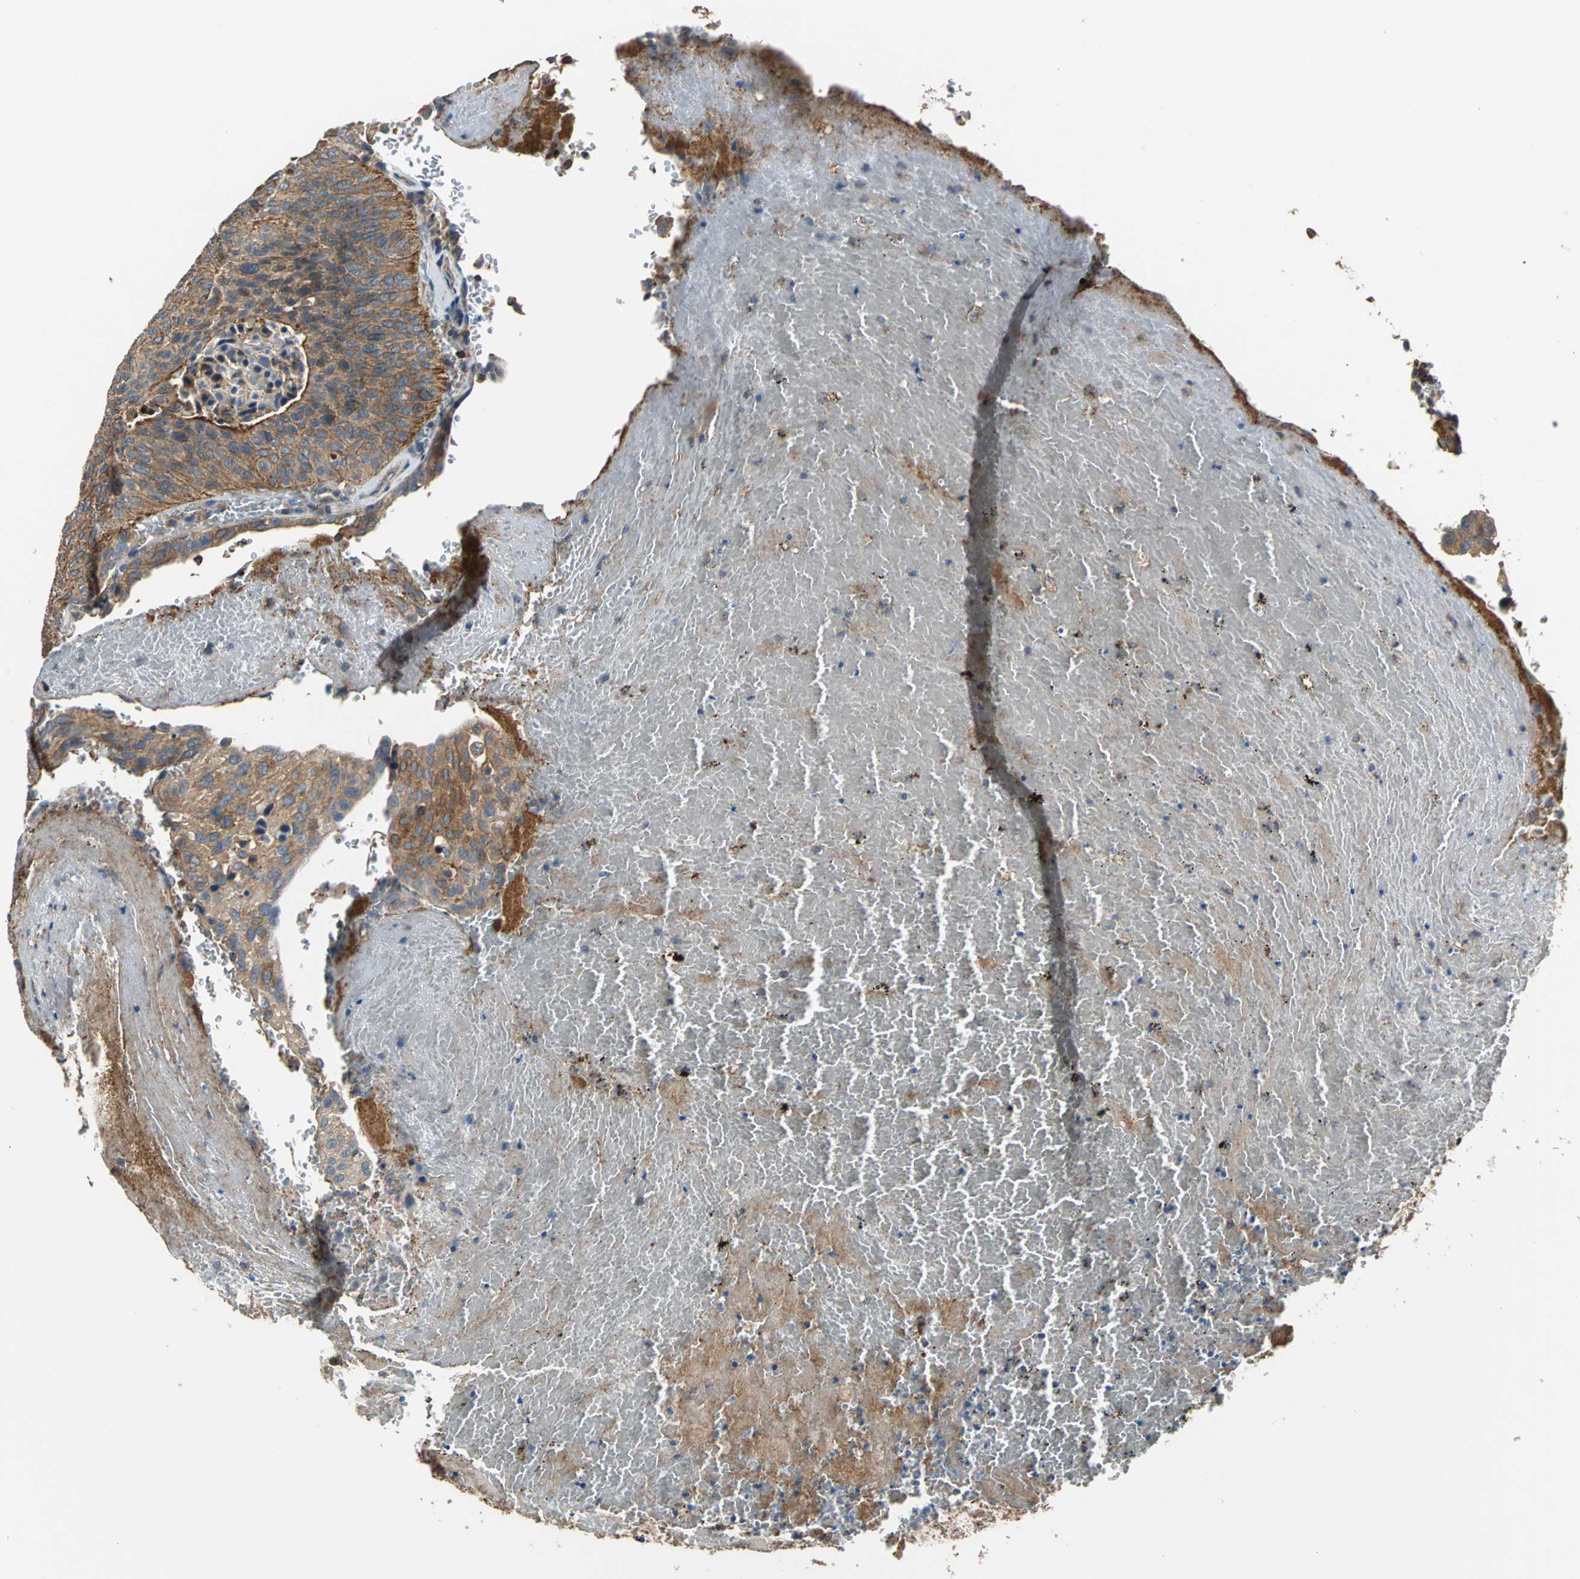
{"staining": {"intensity": "strong", "quantity": ">75%", "location": "cytoplasmic/membranous"}, "tissue": "urothelial cancer", "cell_type": "Tumor cells", "image_type": "cancer", "snomed": [{"axis": "morphology", "description": "Urothelial carcinoma, High grade"}, {"axis": "topography", "description": "Urinary bladder"}], "caption": "IHC image of human high-grade urothelial carcinoma stained for a protein (brown), which reveals high levels of strong cytoplasmic/membranous positivity in about >75% of tumor cells.", "gene": "PARVA", "patient": {"sex": "male", "age": 66}}